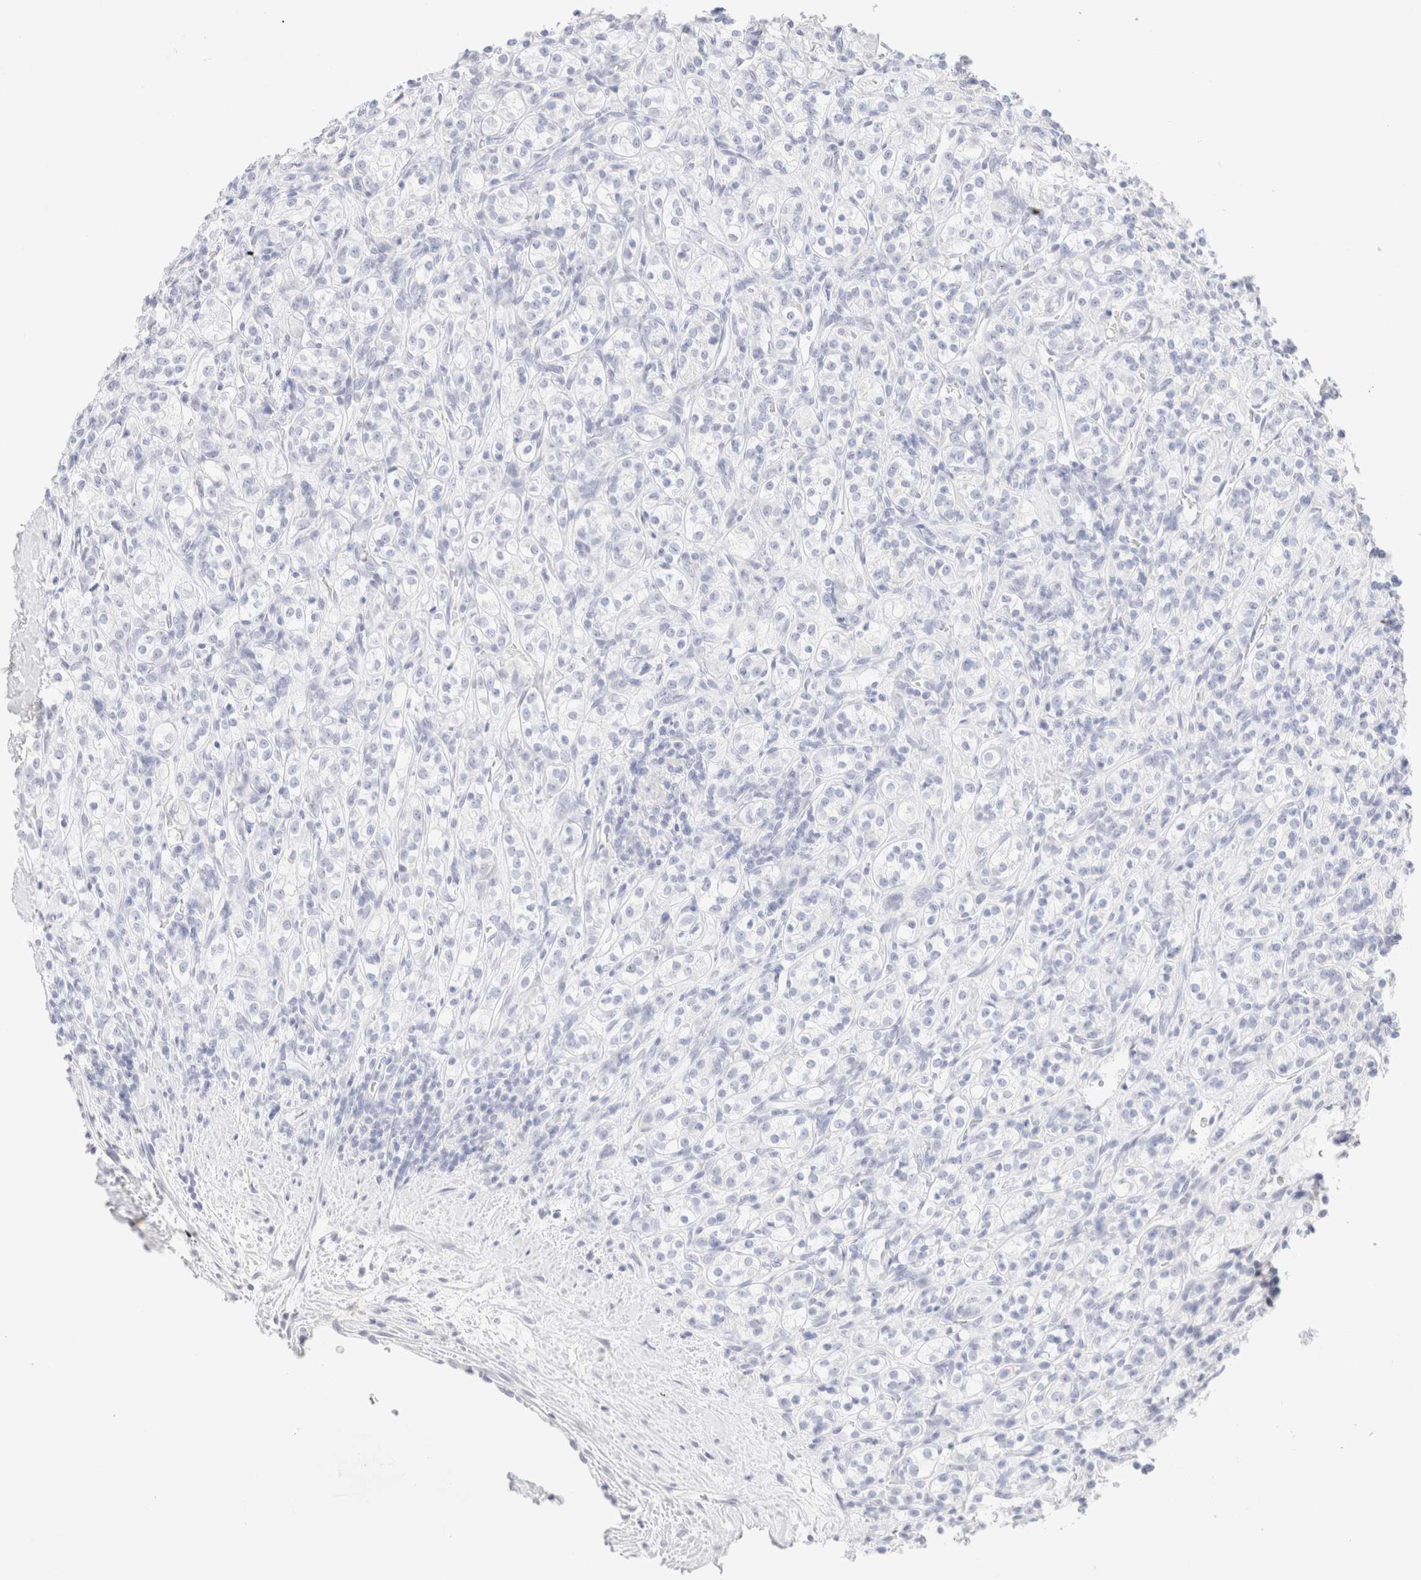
{"staining": {"intensity": "negative", "quantity": "none", "location": "none"}, "tissue": "renal cancer", "cell_type": "Tumor cells", "image_type": "cancer", "snomed": [{"axis": "morphology", "description": "Adenocarcinoma, NOS"}, {"axis": "topography", "description": "Kidney"}], "caption": "Photomicrograph shows no protein positivity in tumor cells of renal cancer tissue.", "gene": "KRT15", "patient": {"sex": "male", "age": 77}}